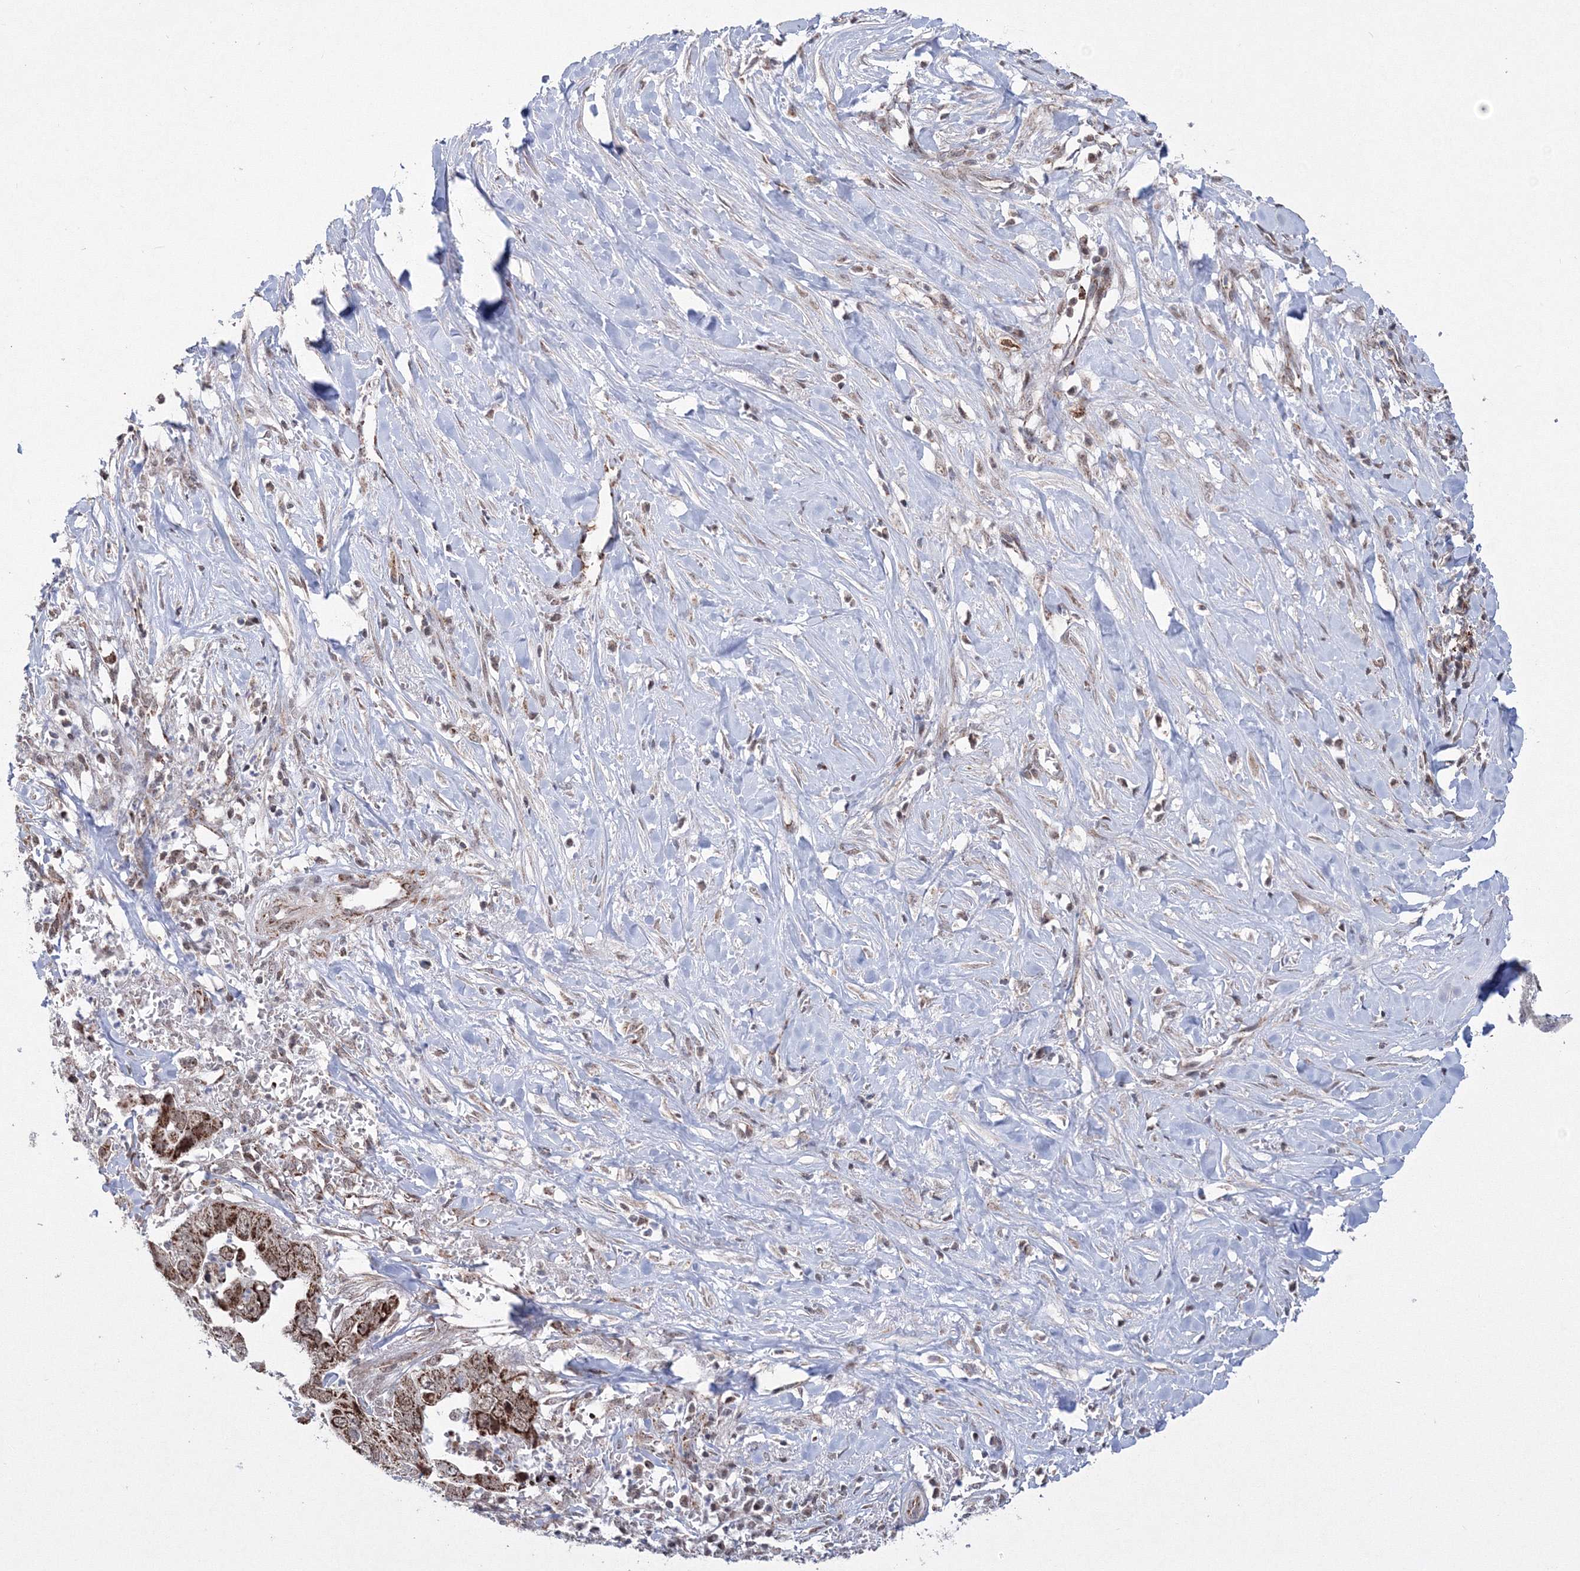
{"staining": {"intensity": "strong", "quantity": ">75%", "location": "cytoplasmic/membranous"}, "tissue": "liver cancer", "cell_type": "Tumor cells", "image_type": "cancer", "snomed": [{"axis": "morphology", "description": "Cholangiocarcinoma"}, {"axis": "topography", "description": "Liver"}], "caption": "Approximately >75% of tumor cells in human cholangiocarcinoma (liver) show strong cytoplasmic/membranous protein expression as visualized by brown immunohistochemical staining.", "gene": "GRSF1", "patient": {"sex": "female", "age": 79}}